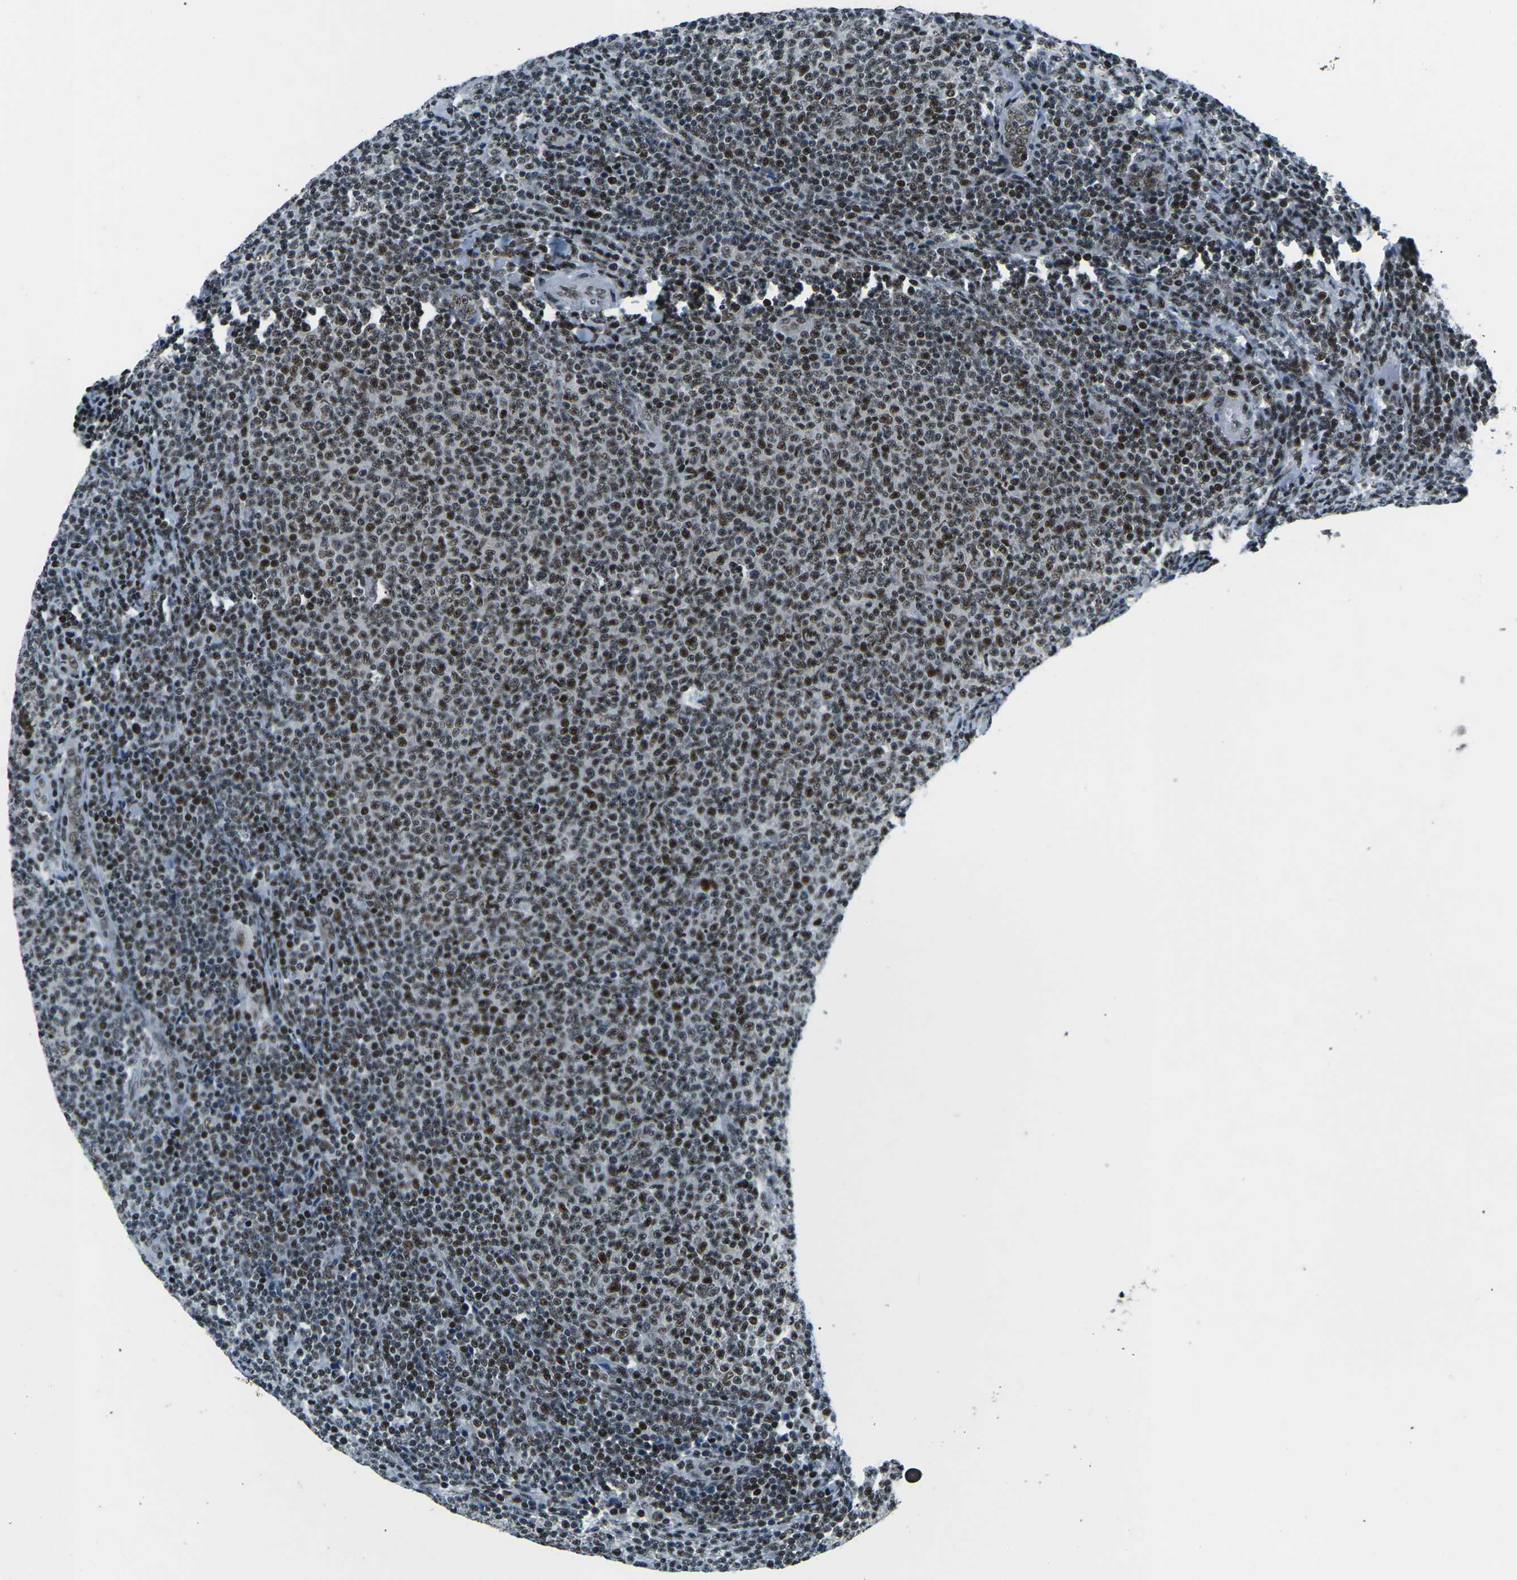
{"staining": {"intensity": "moderate", "quantity": "25%-75%", "location": "nuclear"}, "tissue": "lymphoma", "cell_type": "Tumor cells", "image_type": "cancer", "snomed": [{"axis": "morphology", "description": "Malignant lymphoma, non-Hodgkin's type, Low grade"}, {"axis": "topography", "description": "Lymph node"}], "caption": "Protein expression analysis of human malignant lymphoma, non-Hodgkin's type (low-grade) reveals moderate nuclear positivity in about 25%-75% of tumor cells. Immunohistochemistry (ihc) stains the protein of interest in brown and the nuclei are stained blue.", "gene": "RBL2", "patient": {"sex": "male", "age": 66}}